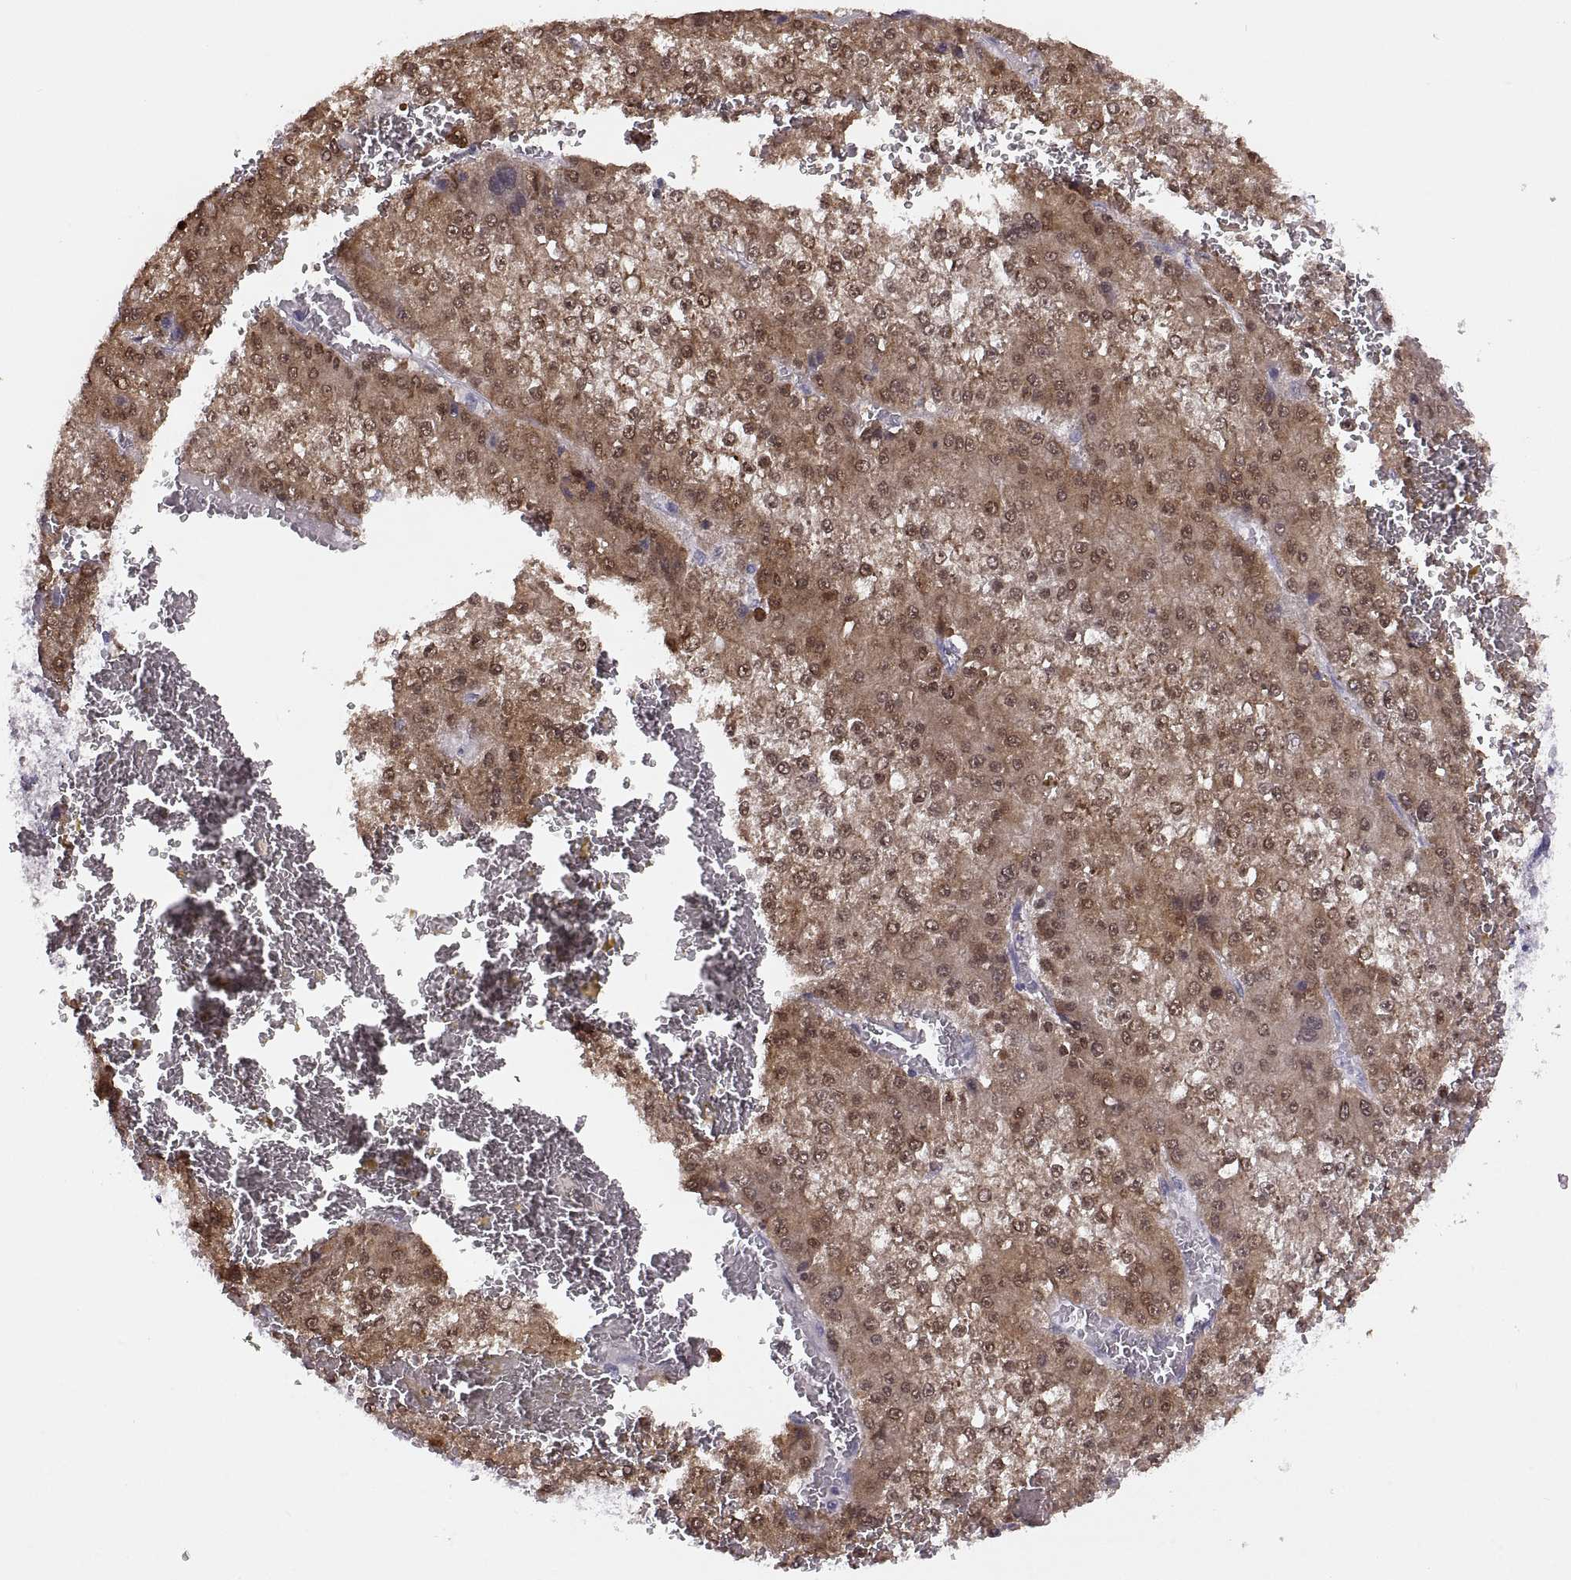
{"staining": {"intensity": "moderate", "quantity": ">75%", "location": "cytoplasmic/membranous,nuclear"}, "tissue": "liver cancer", "cell_type": "Tumor cells", "image_type": "cancer", "snomed": [{"axis": "morphology", "description": "Carcinoma, Hepatocellular, NOS"}, {"axis": "topography", "description": "Liver"}], "caption": "Moderate cytoplasmic/membranous and nuclear positivity for a protein is identified in approximately >75% of tumor cells of liver hepatocellular carcinoma using immunohistochemistry (IHC).", "gene": "ADH6", "patient": {"sex": "female", "age": 73}}